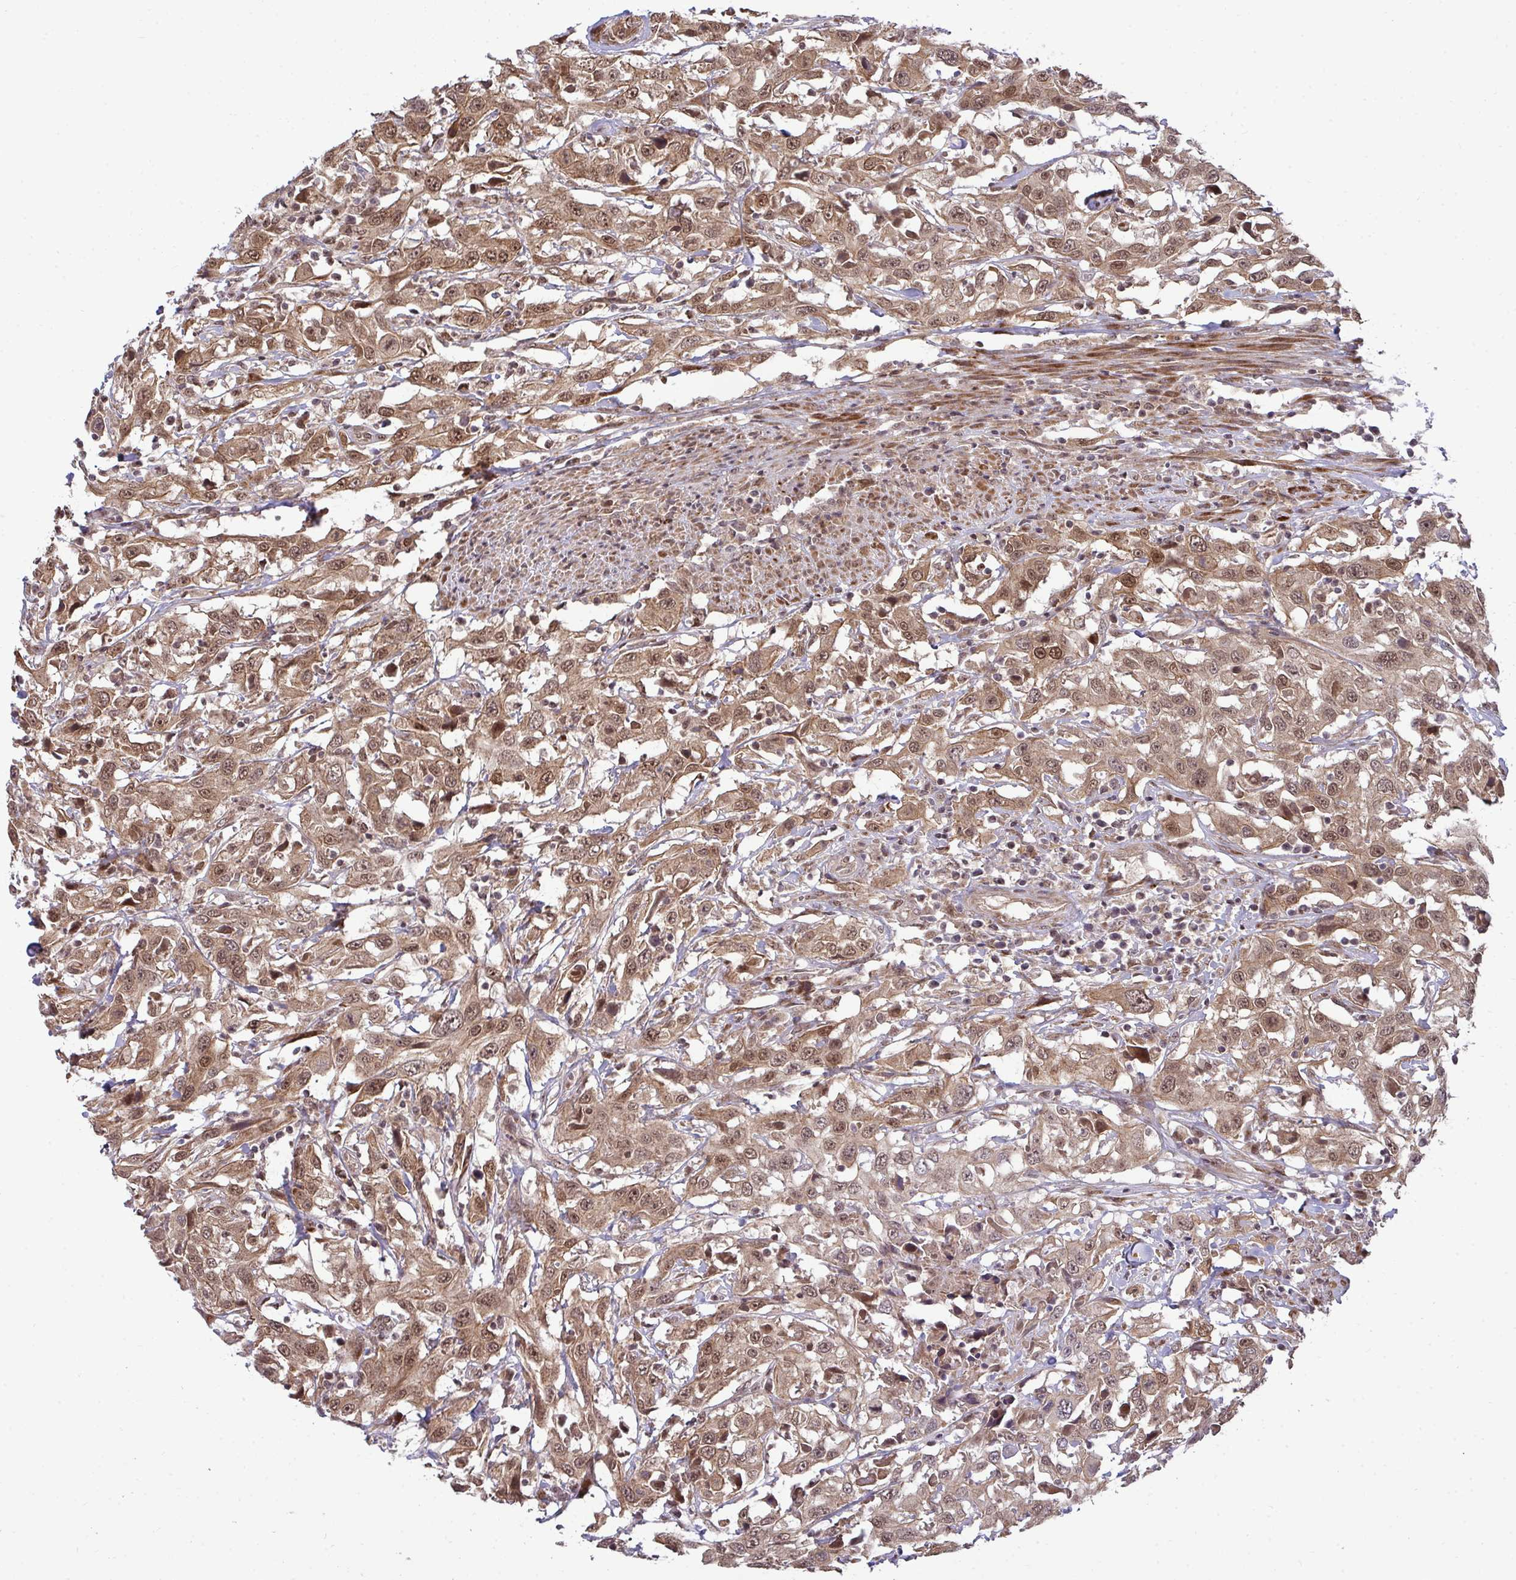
{"staining": {"intensity": "moderate", "quantity": ">75%", "location": "cytoplasmic/membranous,nuclear"}, "tissue": "urothelial cancer", "cell_type": "Tumor cells", "image_type": "cancer", "snomed": [{"axis": "morphology", "description": "Urothelial carcinoma, High grade"}, {"axis": "topography", "description": "Urinary bladder"}], "caption": "A histopathology image showing moderate cytoplasmic/membranous and nuclear positivity in approximately >75% of tumor cells in urothelial carcinoma (high-grade), as visualized by brown immunohistochemical staining.", "gene": "TRIM44", "patient": {"sex": "male", "age": 61}}